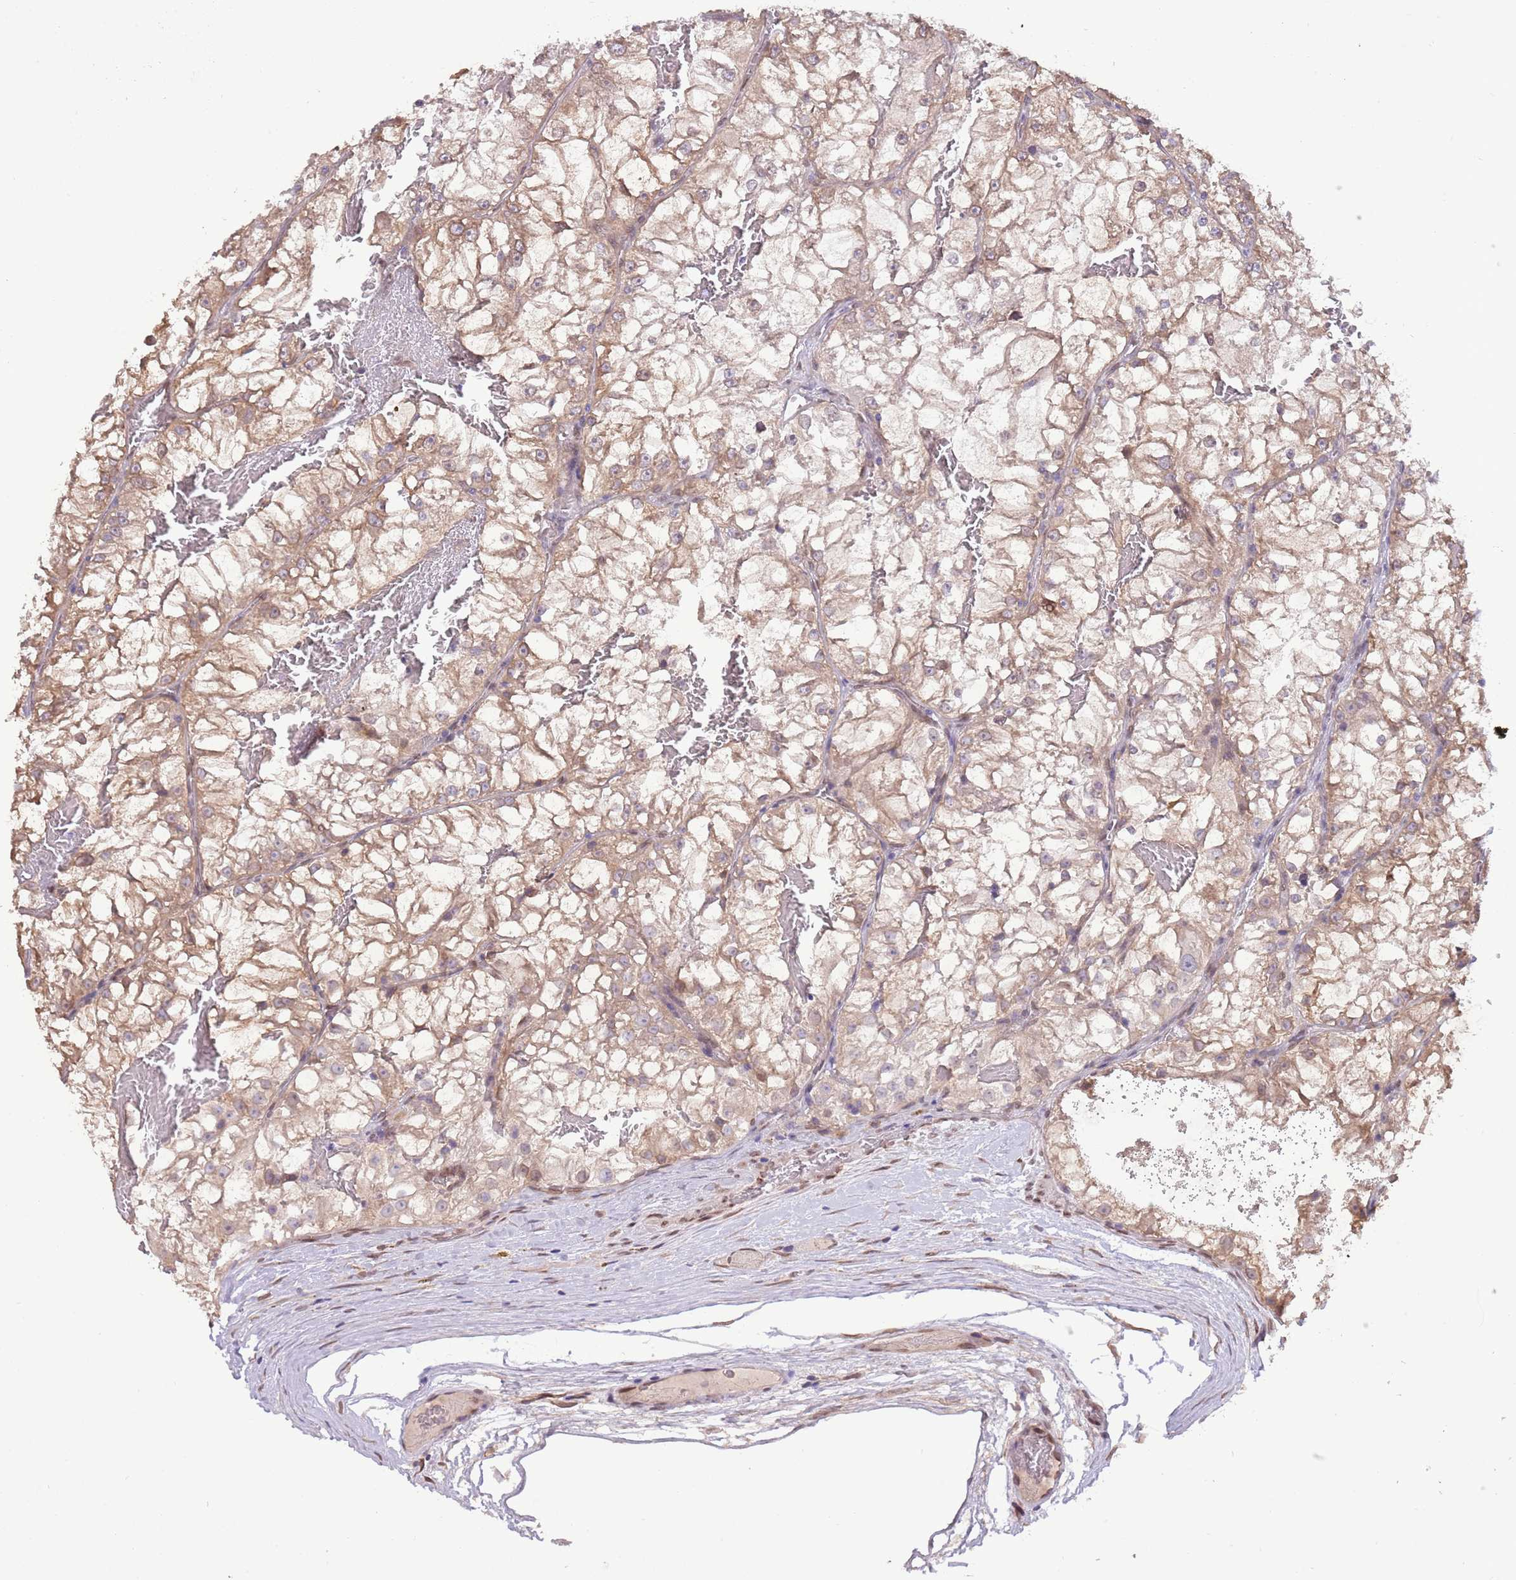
{"staining": {"intensity": "weak", "quantity": ">75%", "location": "cytoplasmic/membranous,nuclear"}, "tissue": "renal cancer", "cell_type": "Tumor cells", "image_type": "cancer", "snomed": [{"axis": "morphology", "description": "Adenocarcinoma, NOS"}, {"axis": "topography", "description": "Kidney"}], "caption": "Immunohistochemistry (IHC) image of human renal cancer (adenocarcinoma) stained for a protein (brown), which shows low levels of weak cytoplasmic/membranous and nuclear positivity in approximately >75% of tumor cells.", "gene": "ZNF665", "patient": {"sex": "female", "age": 72}}